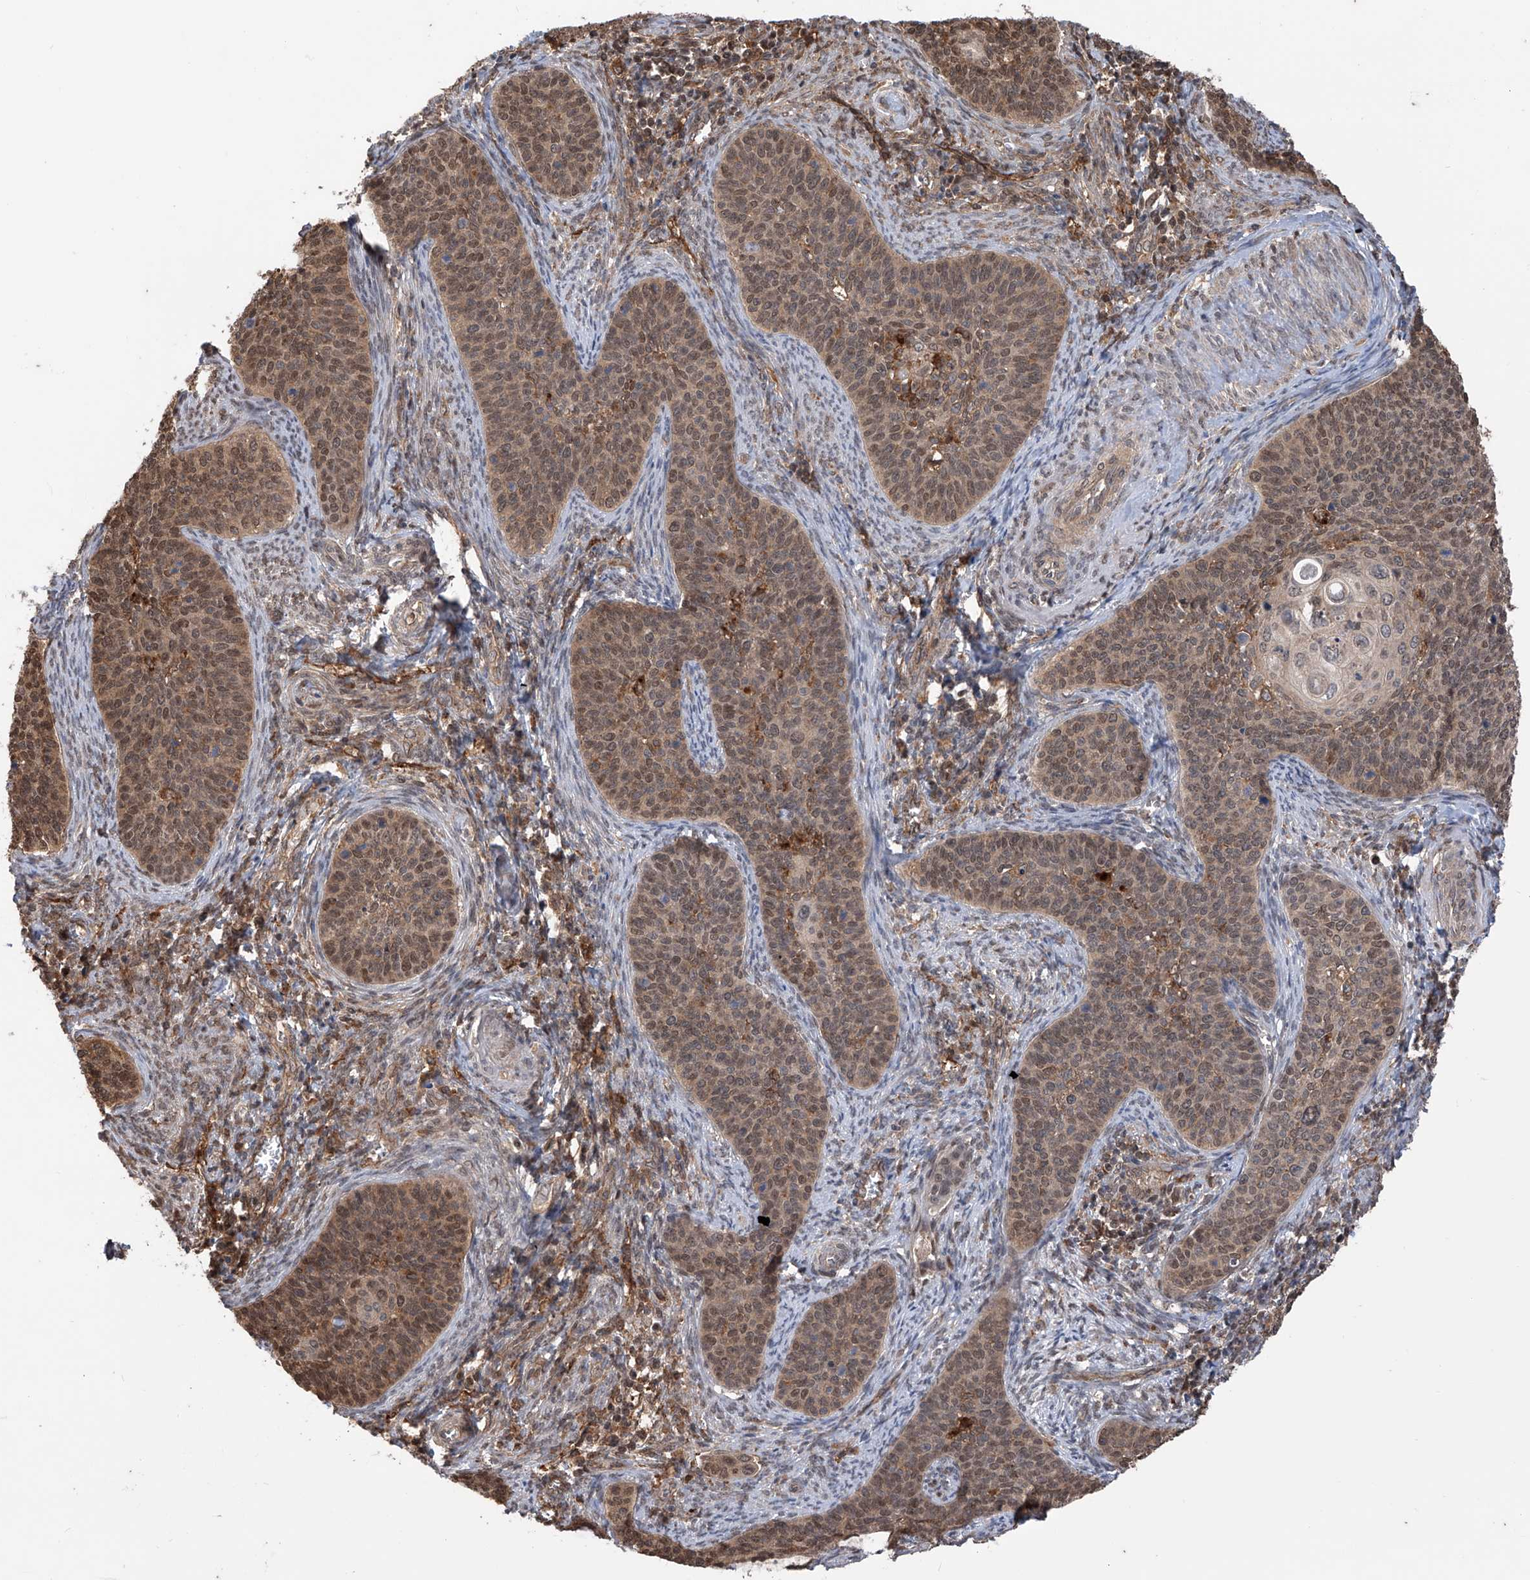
{"staining": {"intensity": "moderate", "quantity": ">75%", "location": "cytoplasmic/membranous,nuclear"}, "tissue": "cervical cancer", "cell_type": "Tumor cells", "image_type": "cancer", "snomed": [{"axis": "morphology", "description": "Squamous cell carcinoma, NOS"}, {"axis": "topography", "description": "Cervix"}], "caption": "Immunohistochemical staining of squamous cell carcinoma (cervical) shows medium levels of moderate cytoplasmic/membranous and nuclear staining in about >75% of tumor cells. The staining was performed using DAB, with brown indicating positive protein expression. Nuclei are stained blue with hematoxylin.", "gene": "HOXC8", "patient": {"sex": "female", "age": 33}}